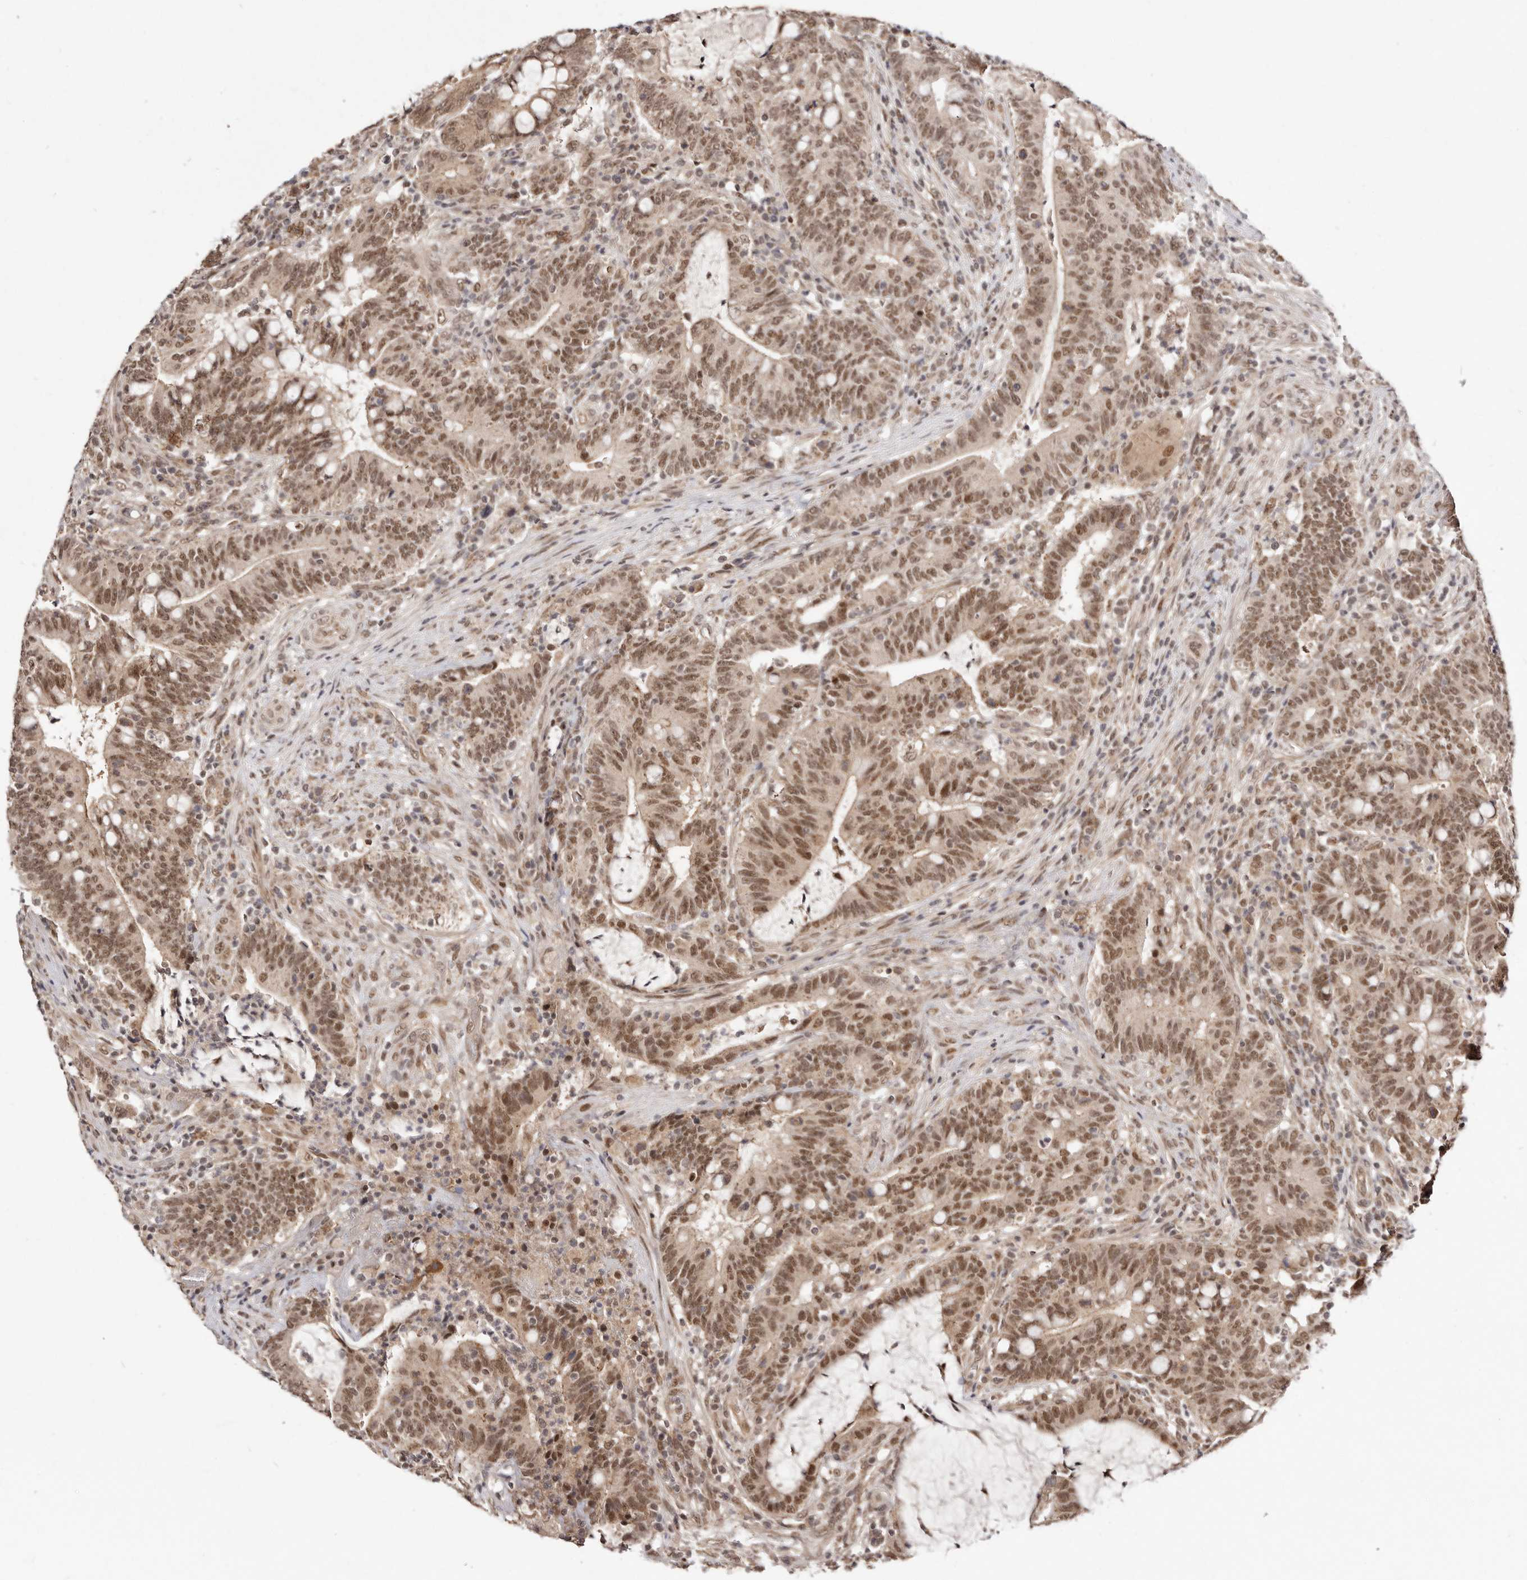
{"staining": {"intensity": "moderate", "quantity": ">75%", "location": "nuclear"}, "tissue": "colorectal cancer", "cell_type": "Tumor cells", "image_type": "cancer", "snomed": [{"axis": "morphology", "description": "Adenocarcinoma, NOS"}, {"axis": "topography", "description": "Colon"}], "caption": "Tumor cells display moderate nuclear staining in about >75% of cells in colorectal adenocarcinoma.", "gene": "MED8", "patient": {"sex": "female", "age": 66}}